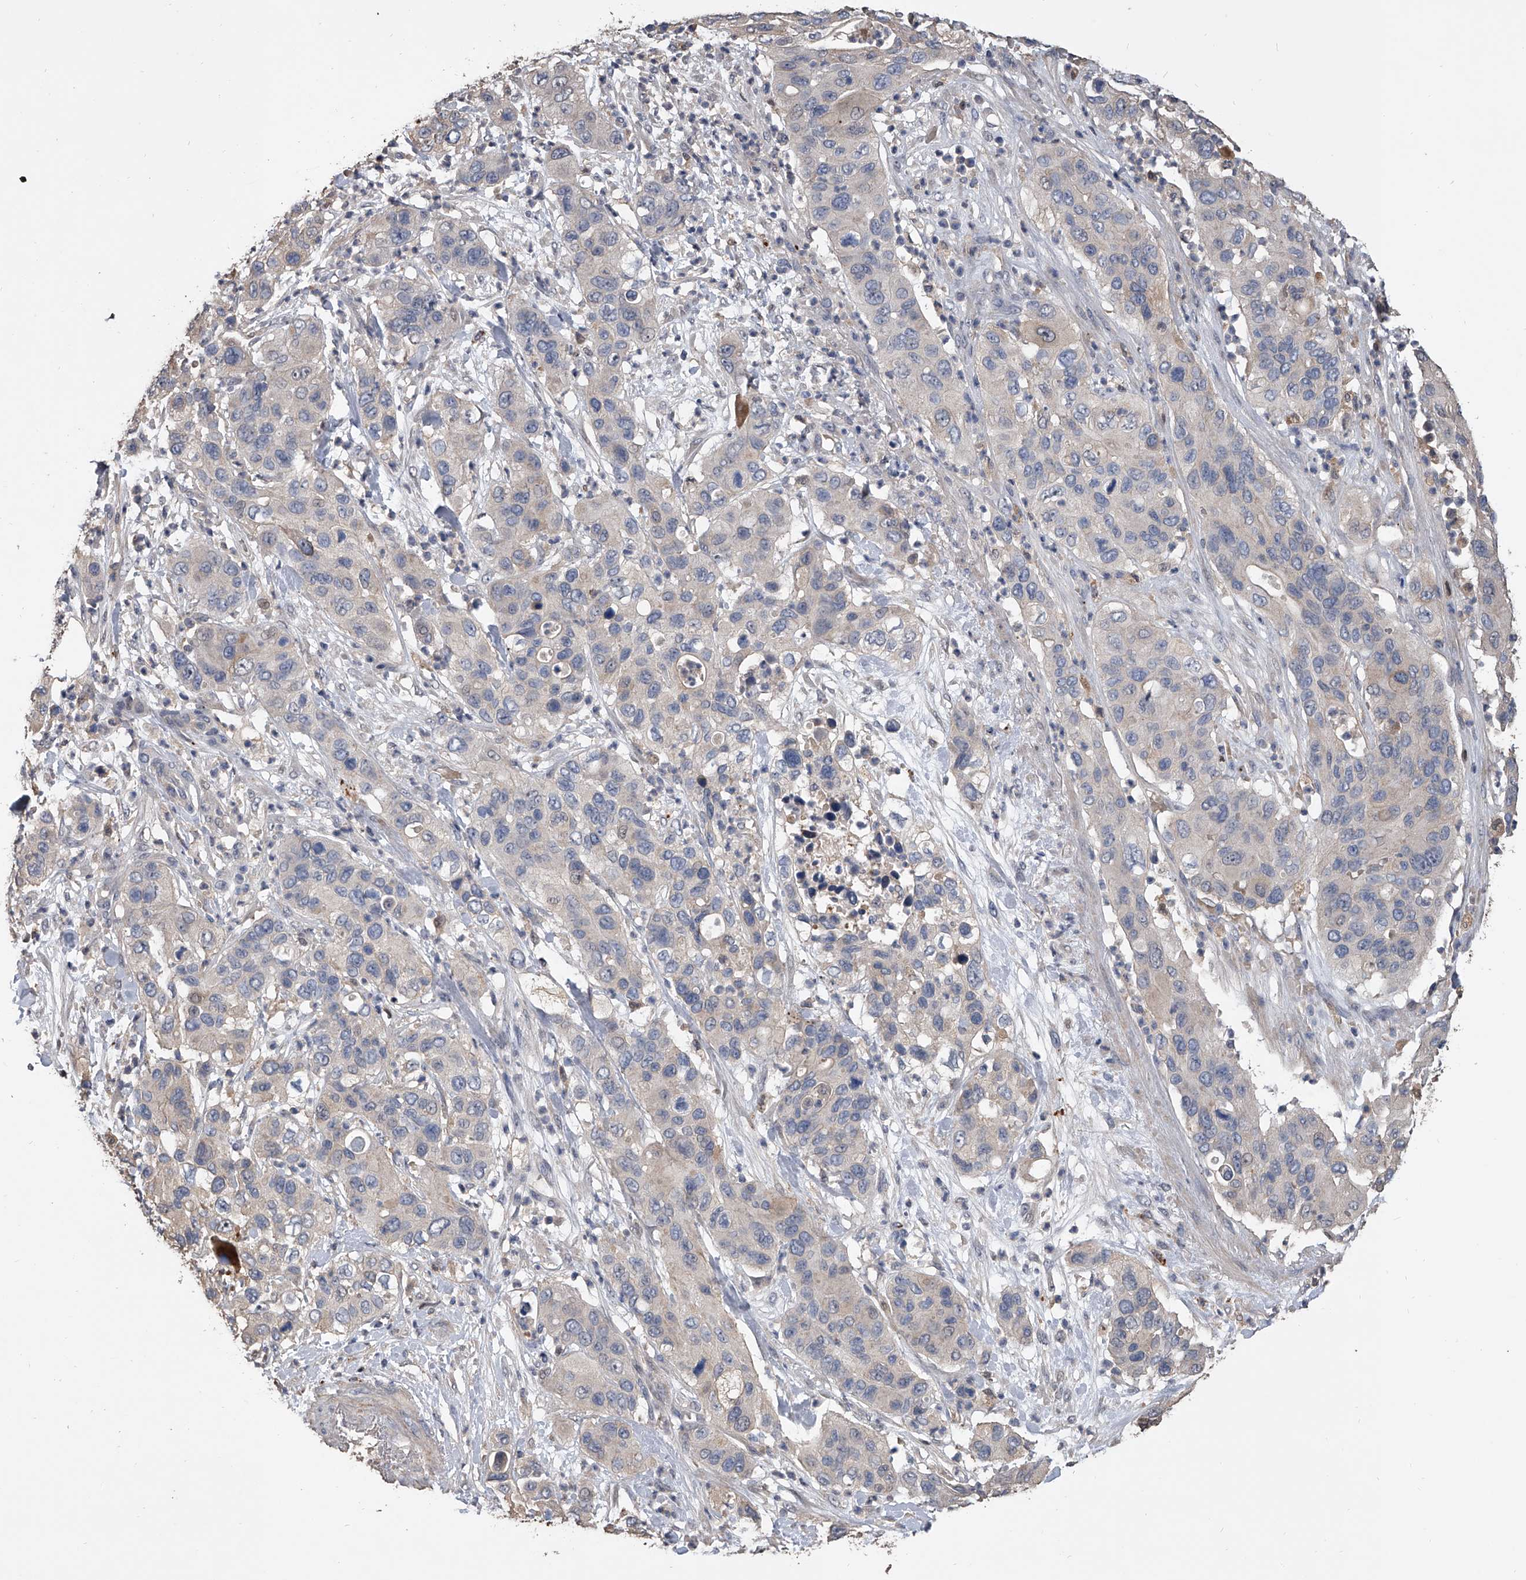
{"staining": {"intensity": "negative", "quantity": "none", "location": "none"}, "tissue": "pancreatic cancer", "cell_type": "Tumor cells", "image_type": "cancer", "snomed": [{"axis": "morphology", "description": "Adenocarcinoma, NOS"}, {"axis": "topography", "description": "Pancreas"}], "caption": "Histopathology image shows no significant protein staining in tumor cells of pancreatic cancer (adenocarcinoma). The staining was performed using DAB (3,3'-diaminobenzidine) to visualize the protein expression in brown, while the nuclei were stained in blue with hematoxylin (Magnification: 20x).", "gene": "DOCK9", "patient": {"sex": "female", "age": 71}}